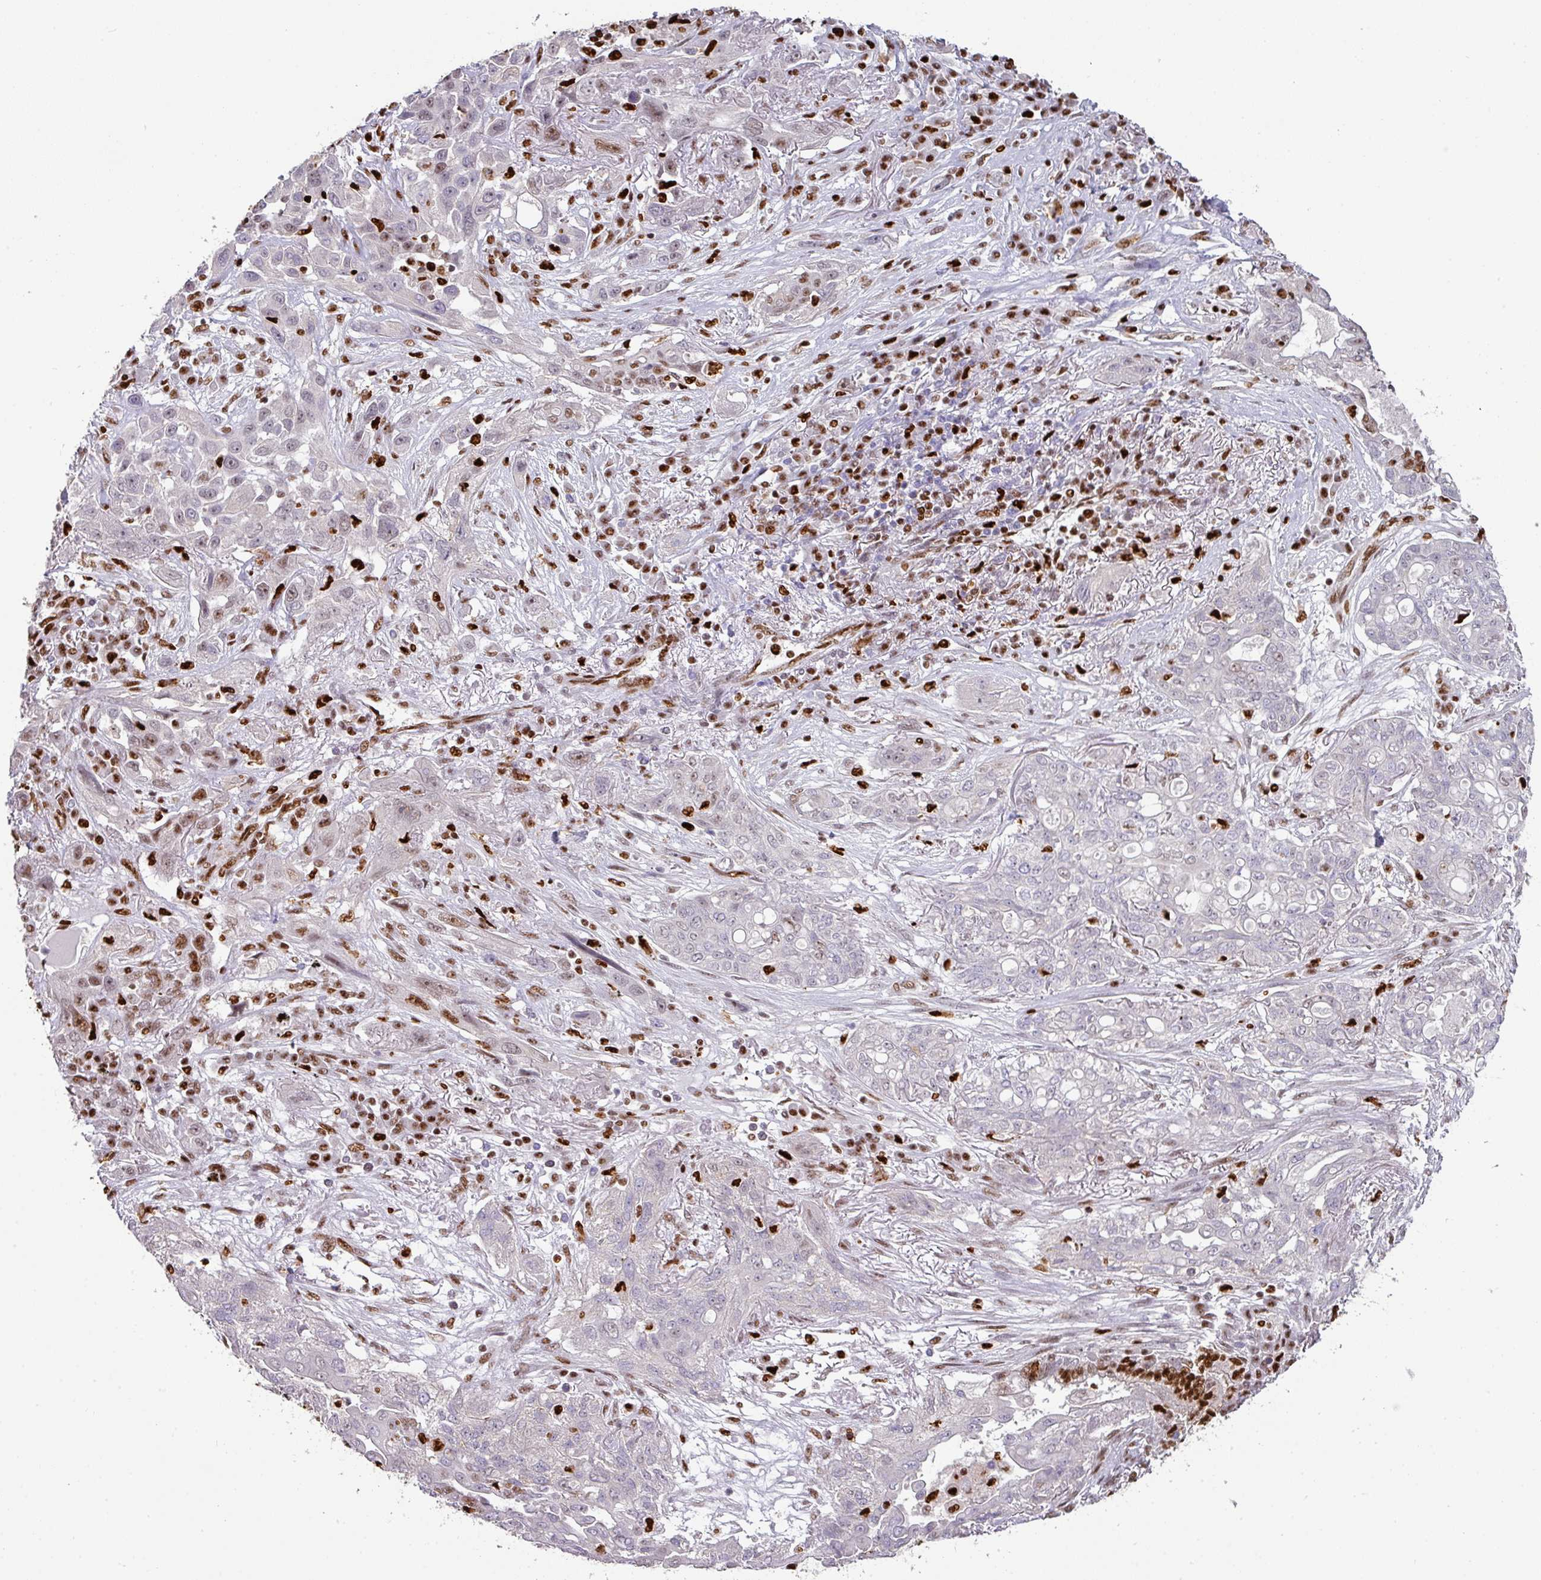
{"staining": {"intensity": "moderate", "quantity": "<25%", "location": "nuclear"}, "tissue": "lung cancer", "cell_type": "Tumor cells", "image_type": "cancer", "snomed": [{"axis": "morphology", "description": "Squamous cell carcinoma, NOS"}, {"axis": "topography", "description": "Lung"}], "caption": "IHC staining of lung cancer (squamous cell carcinoma), which demonstrates low levels of moderate nuclear staining in approximately <25% of tumor cells indicating moderate nuclear protein positivity. The staining was performed using DAB (3,3'-diaminobenzidine) (brown) for protein detection and nuclei were counterstained in hematoxylin (blue).", "gene": "SAMHD1", "patient": {"sex": "female", "age": 70}}